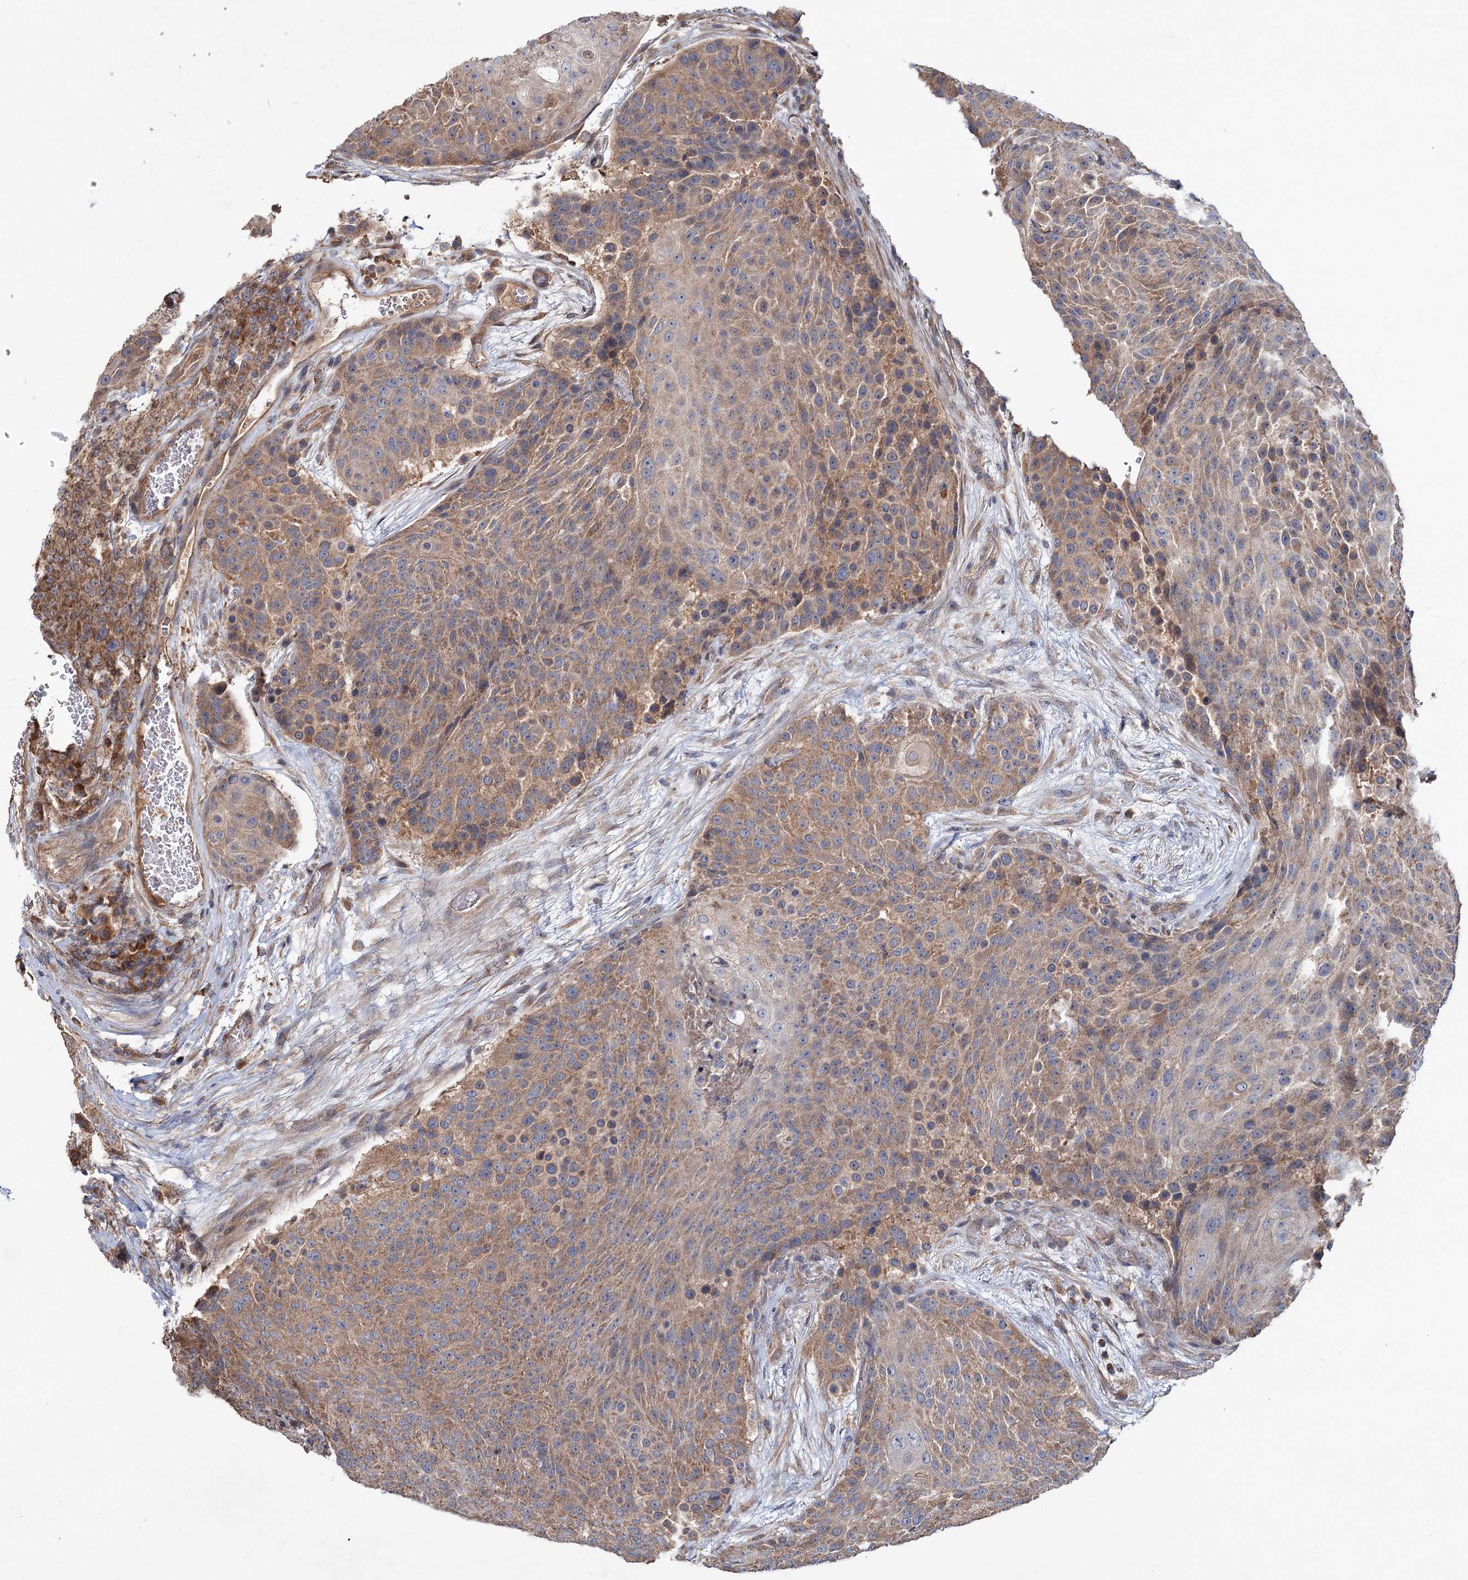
{"staining": {"intensity": "moderate", "quantity": ">75%", "location": "cytoplasmic/membranous"}, "tissue": "urothelial cancer", "cell_type": "Tumor cells", "image_type": "cancer", "snomed": [{"axis": "morphology", "description": "Urothelial carcinoma, High grade"}, {"axis": "topography", "description": "Urinary bladder"}], "caption": "Protein analysis of urothelial cancer tissue exhibits moderate cytoplasmic/membranous expression in about >75% of tumor cells.", "gene": "MTRR", "patient": {"sex": "female", "age": 63}}